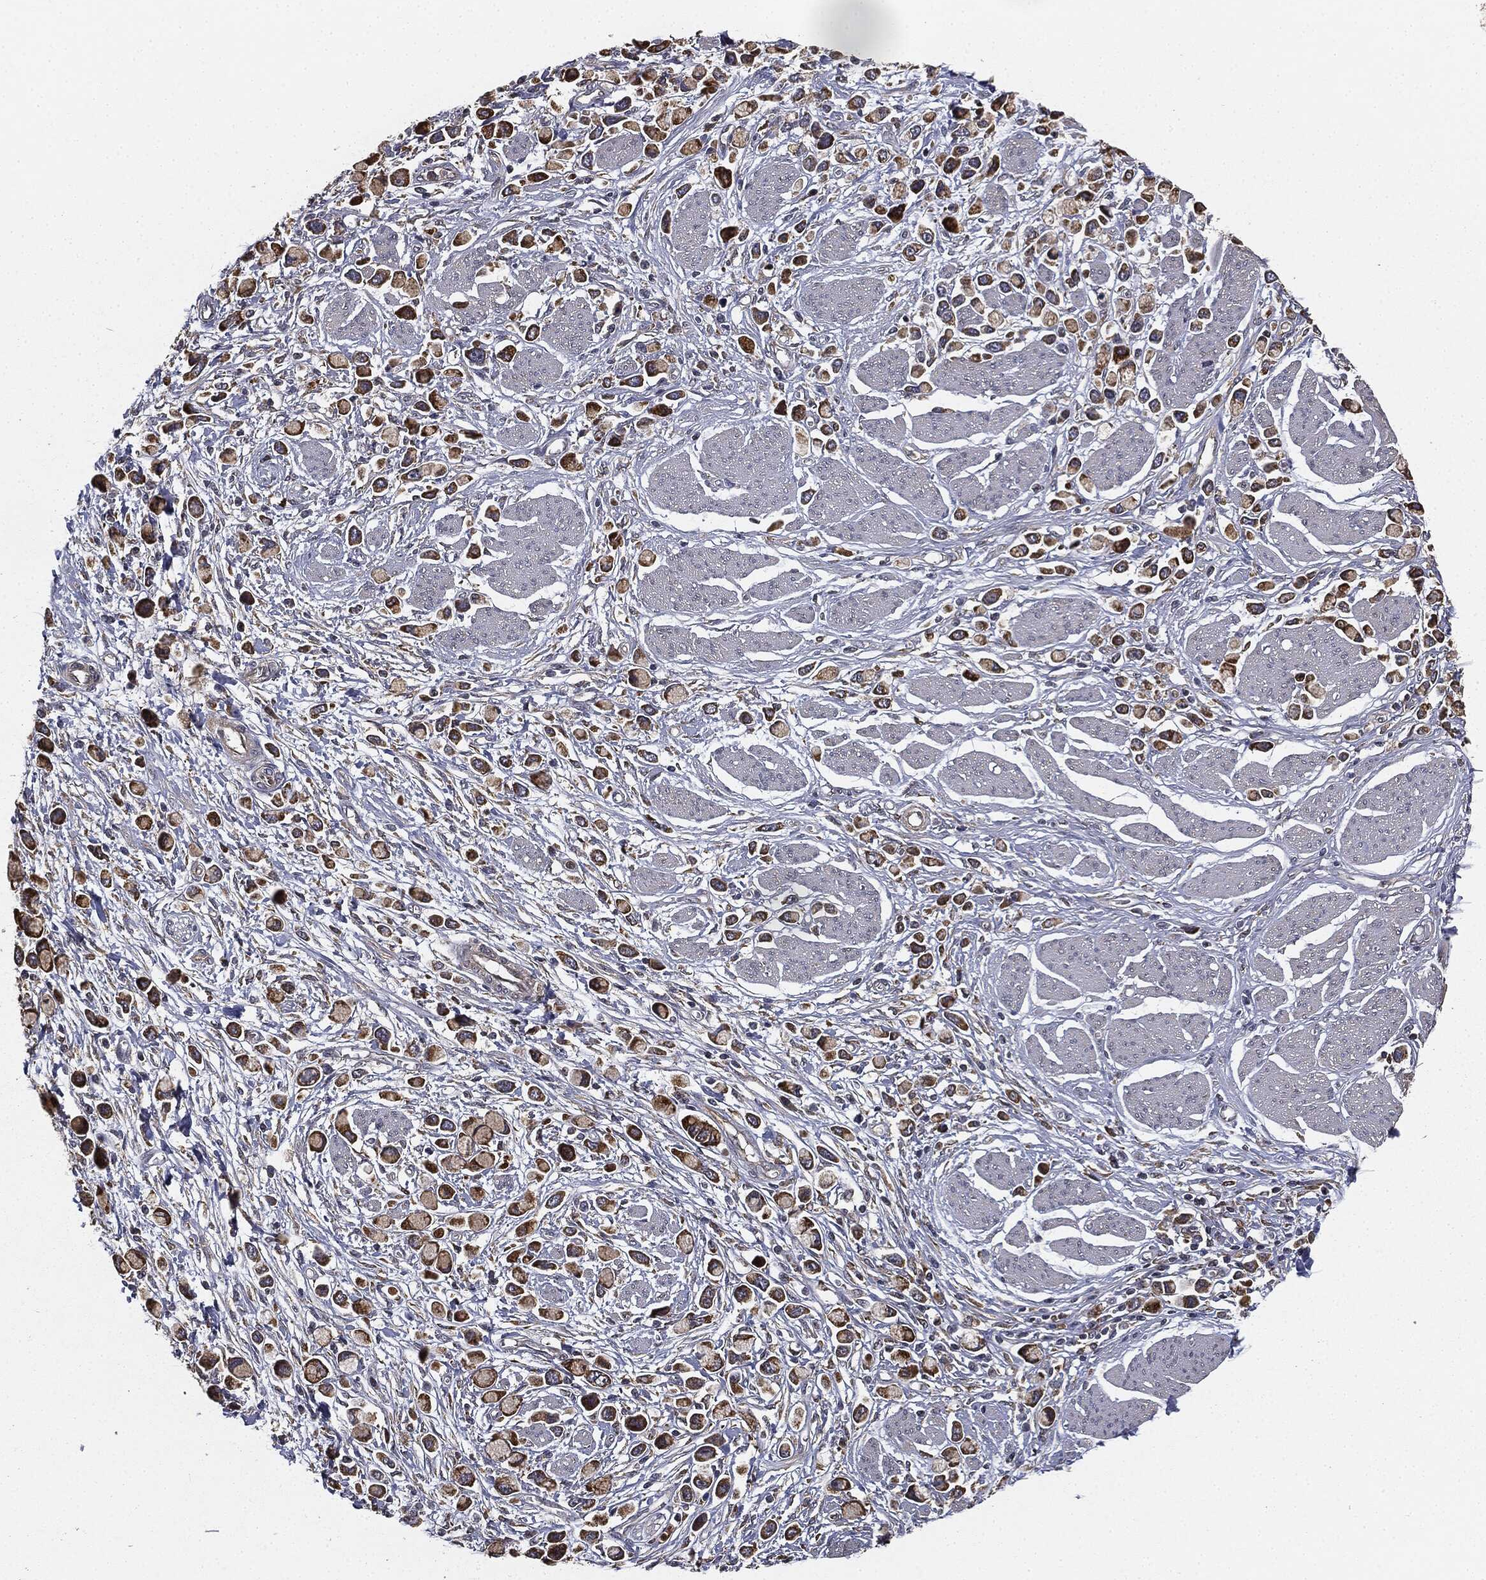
{"staining": {"intensity": "strong", "quantity": ">75%", "location": "cytoplasmic/membranous"}, "tissue": "stomach cancer", "cell_type": "Tumor cells", "image_type": "cancer", "snomed": [{"axis": "morphology", "description": "Adenocarcinoma, NOS"}, {"axis": "topography", "description": "Stomach"}], "caption": "Stomach adenocarcinoma was stained to show a protein in brown. There is high levels of strong cytoplasmic/membranous staining in approximately >75% of tumor cells.", "gene": "MIER2", "patient": {"sex": "female", "age": 81}}